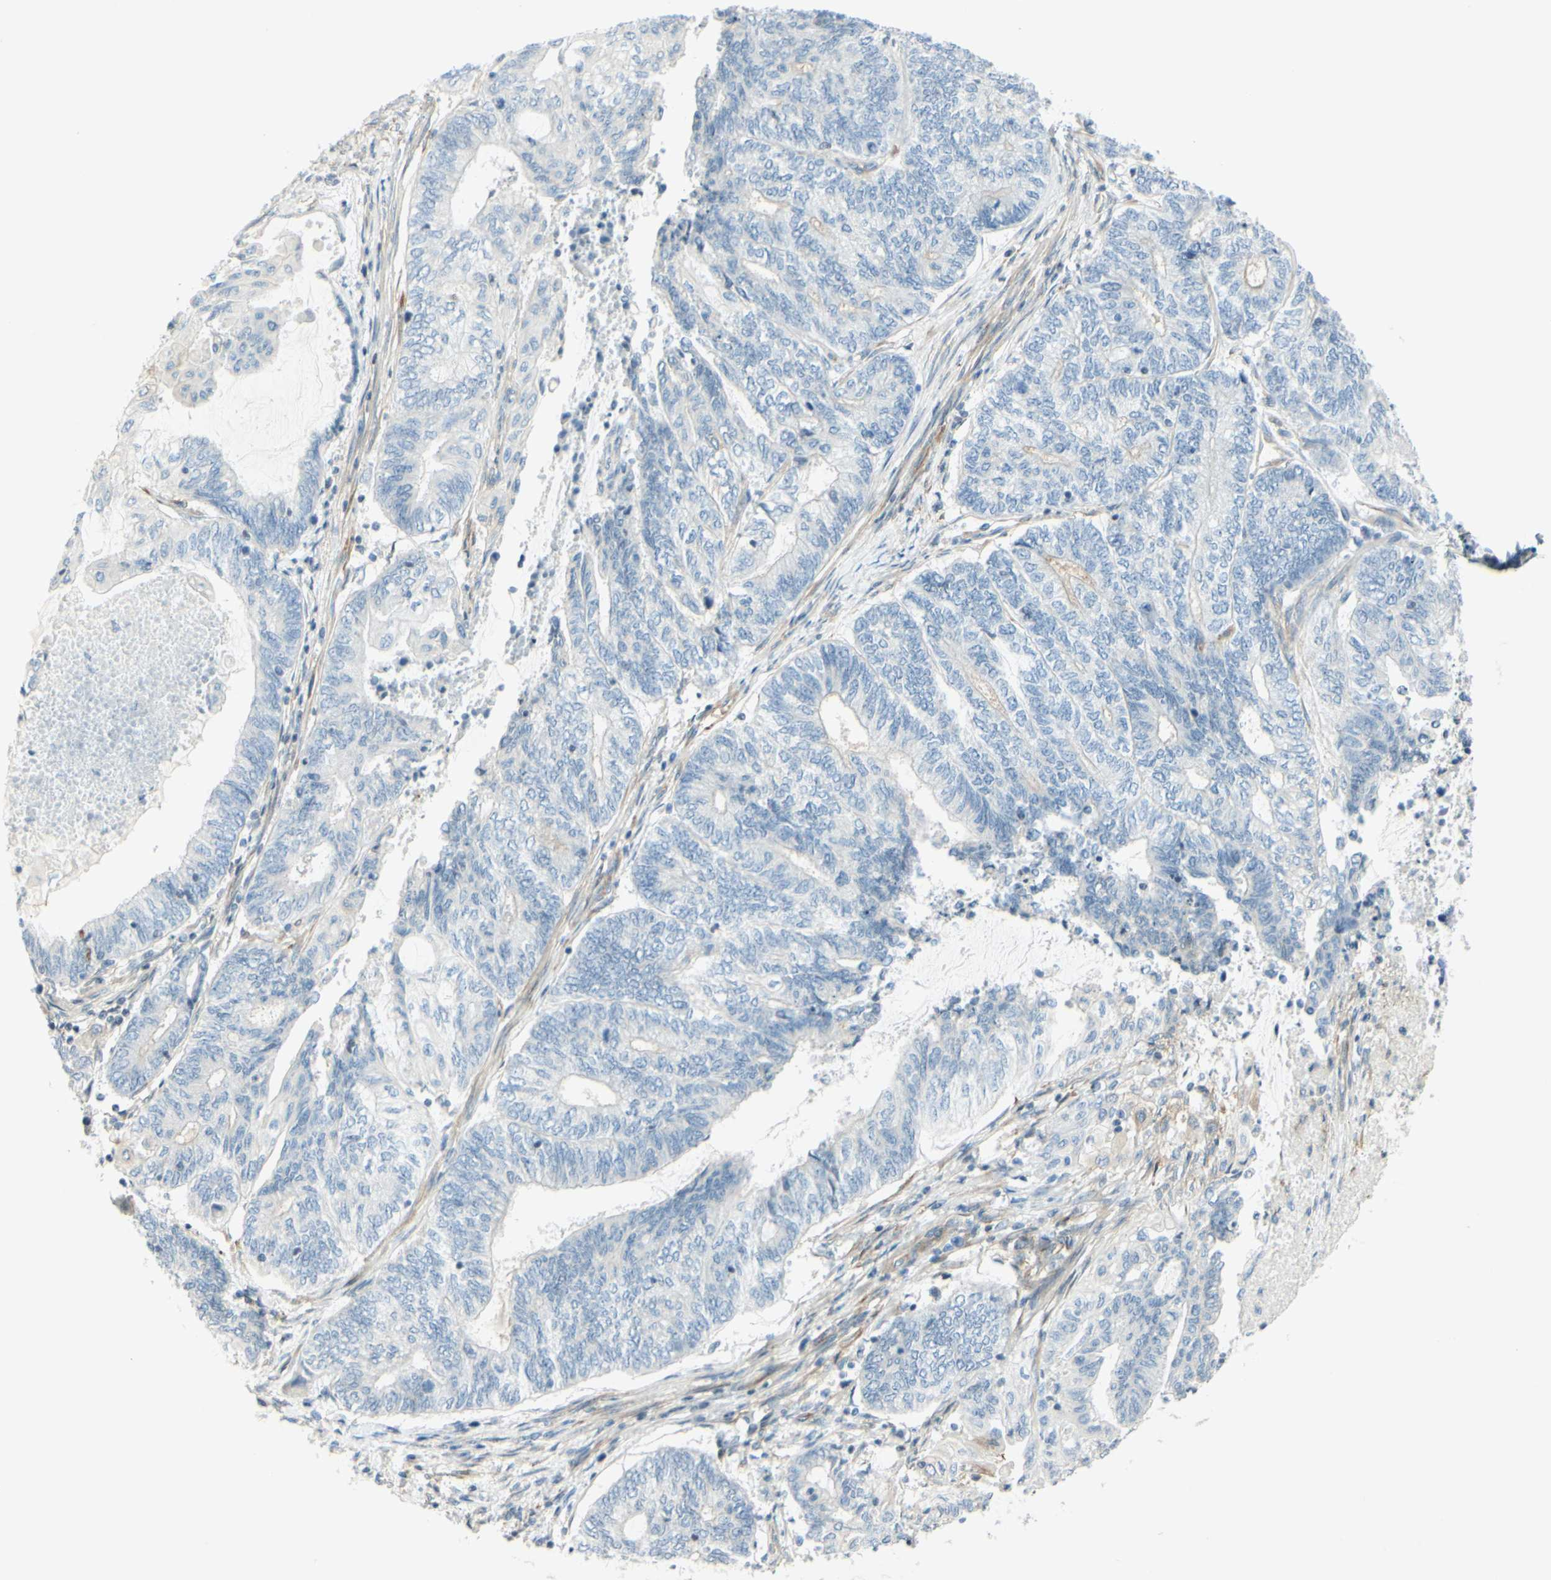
{"staining": {"intensity": "negative", "quantity": "none", "location": "none"}, "tissue": "endometrial cancer", "cell_type": "Tumor cells", "image_type": "cancer", "snomed": [{"axis": "morphology", "description": "Adenocarcinoma, NOS"}, {"axis": "topography", "description": "Uterus"}, {"axis": "topography", "description": "Endometrium"}], "caption": "Adenocarcinoma (endometrial) stained for a protein using IHC displays no staining tumor cells.", "gene": "MAP1B", "patient": {"sex": "female", "age": 70}}